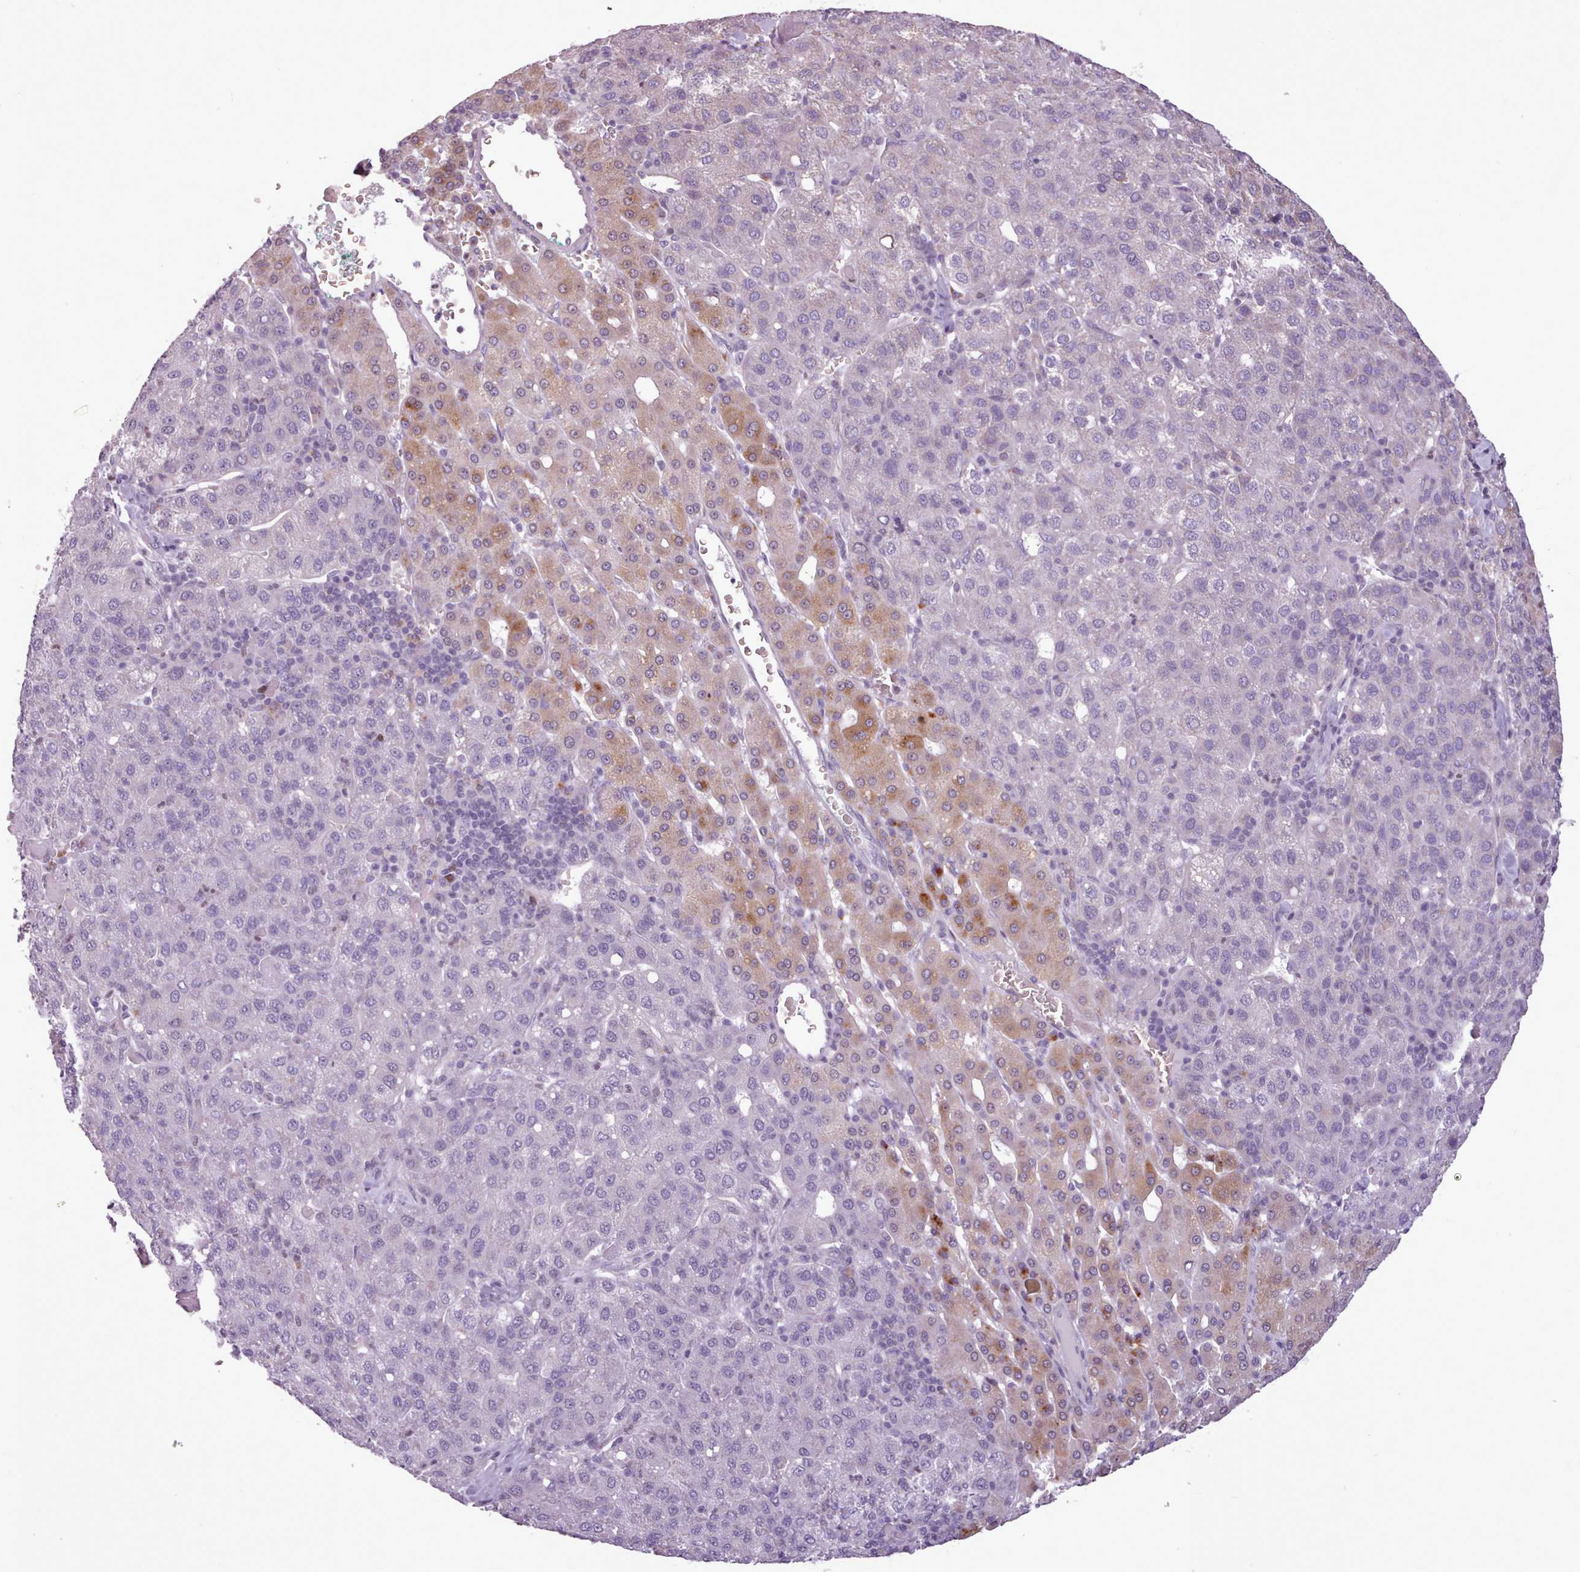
{"staining": {"intensity": "moderate", "quantity": "25%-75%", "location": "cytoplasmic/membranous"}, "tissue": "liver cancer", "cell_type": "Tumor cells", "image_type": "cancer", "snomed": [{"axis": "morphology", "description": "Carcinoma, Hepatocellular, NOS"}, {"axis": "topography", "description": "Liver"}], "caption": "A high-resolution micrograph shows IHC staining of liver cancer, which reveals moderate cytoplasmic/membranous expression in about 25%-75% of tumor cells.", "gene": "SLURP1", "patient": {"sex": "male", "age": 65}}